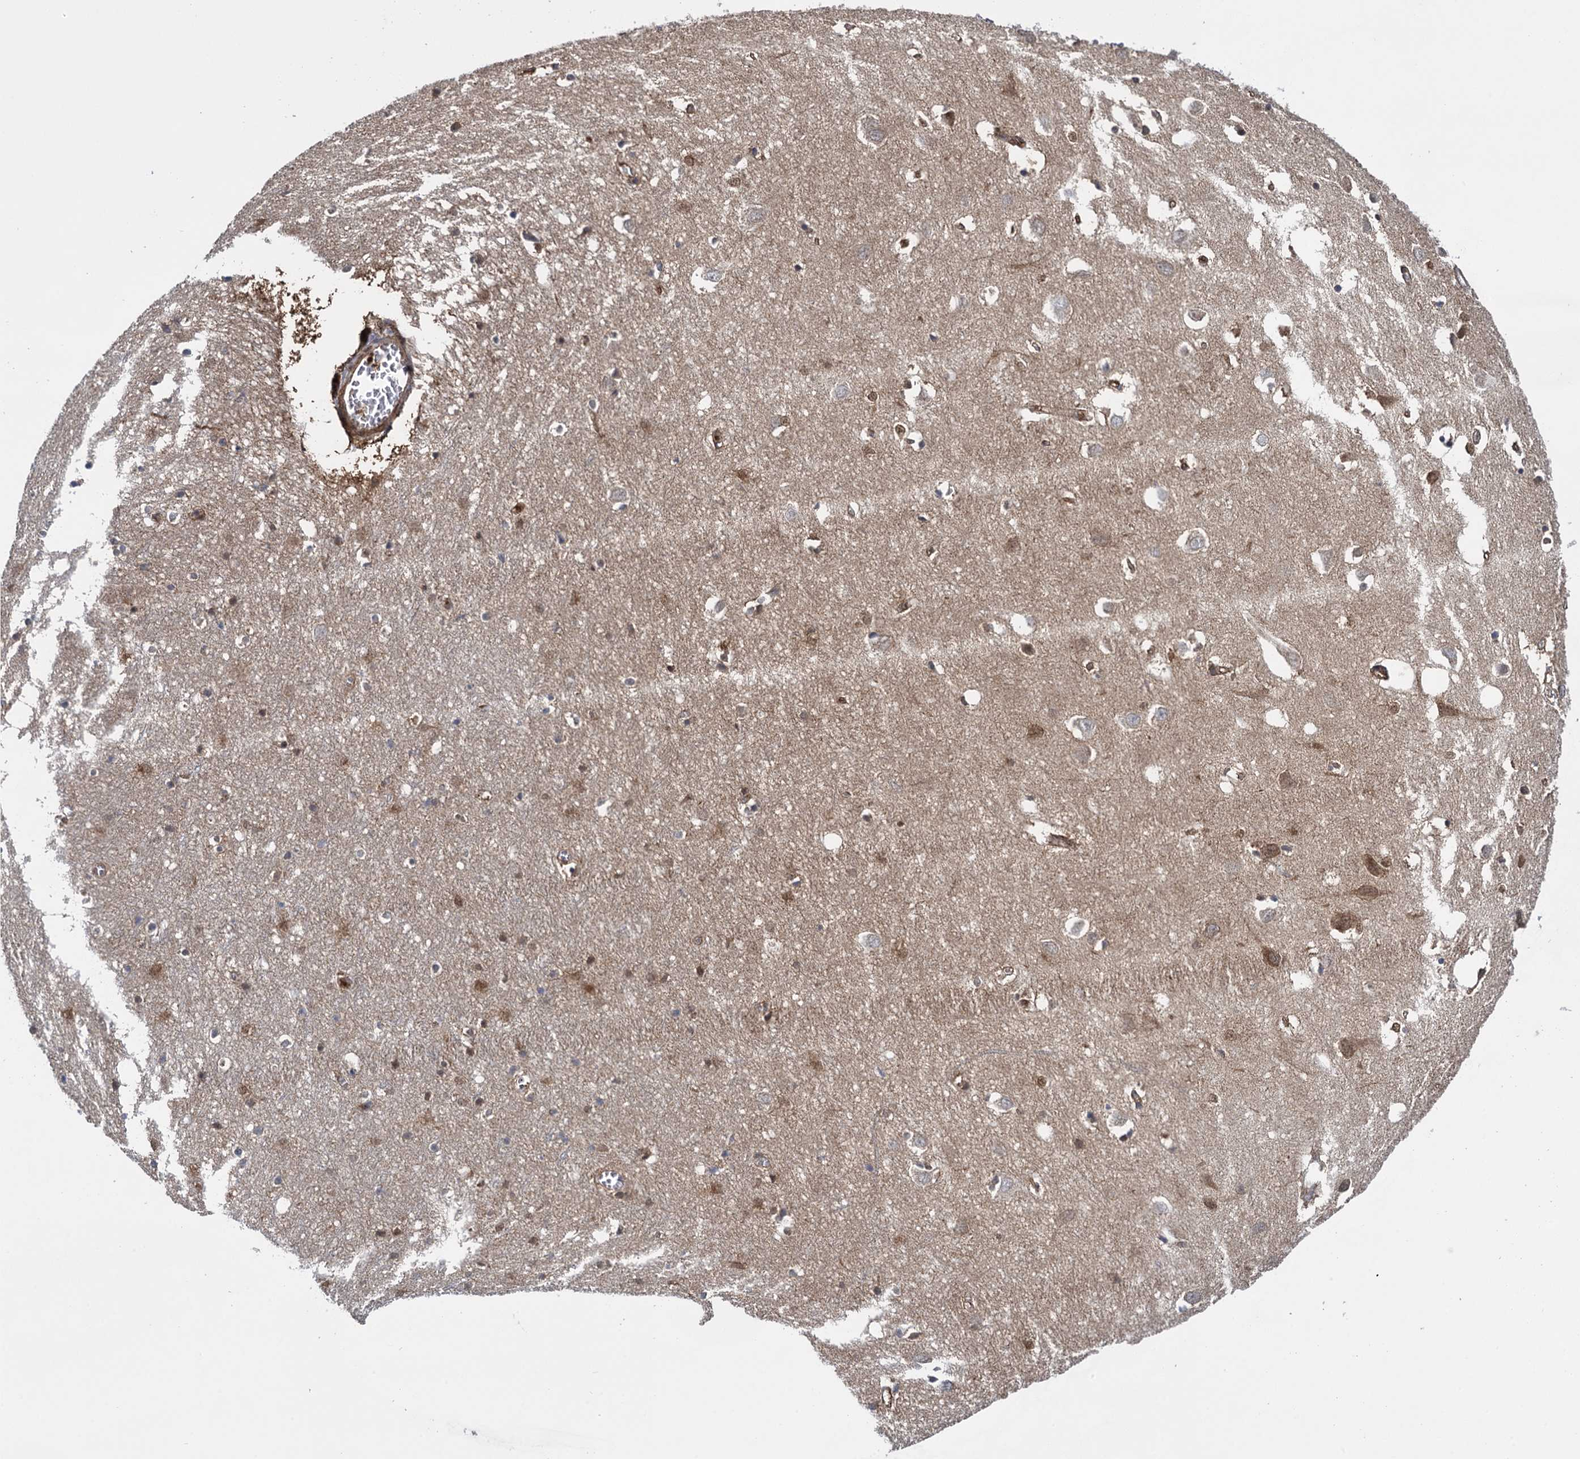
{"staining": {"intensity": "moderate", "quantity": ">75%", "location": "cytoplasmic/membranous"}, "tissue": "cerebral cortex", "cell_type": "Endothelial cells", "image_type": "normal", "snomed": [{"axis": "morphology", "description": "Normal tissue, NOS"}, {"axis": "topography", "description": "Cerebral cortex"}], "caption": "Immunohistochemical staining of benign human cerebral cortex displays moderate cytoplasmic/membranous protein expression in approximately >75% of endothelial cells.", "gene": "GLO1", "patient": {"sex": "female", "age": 64}}